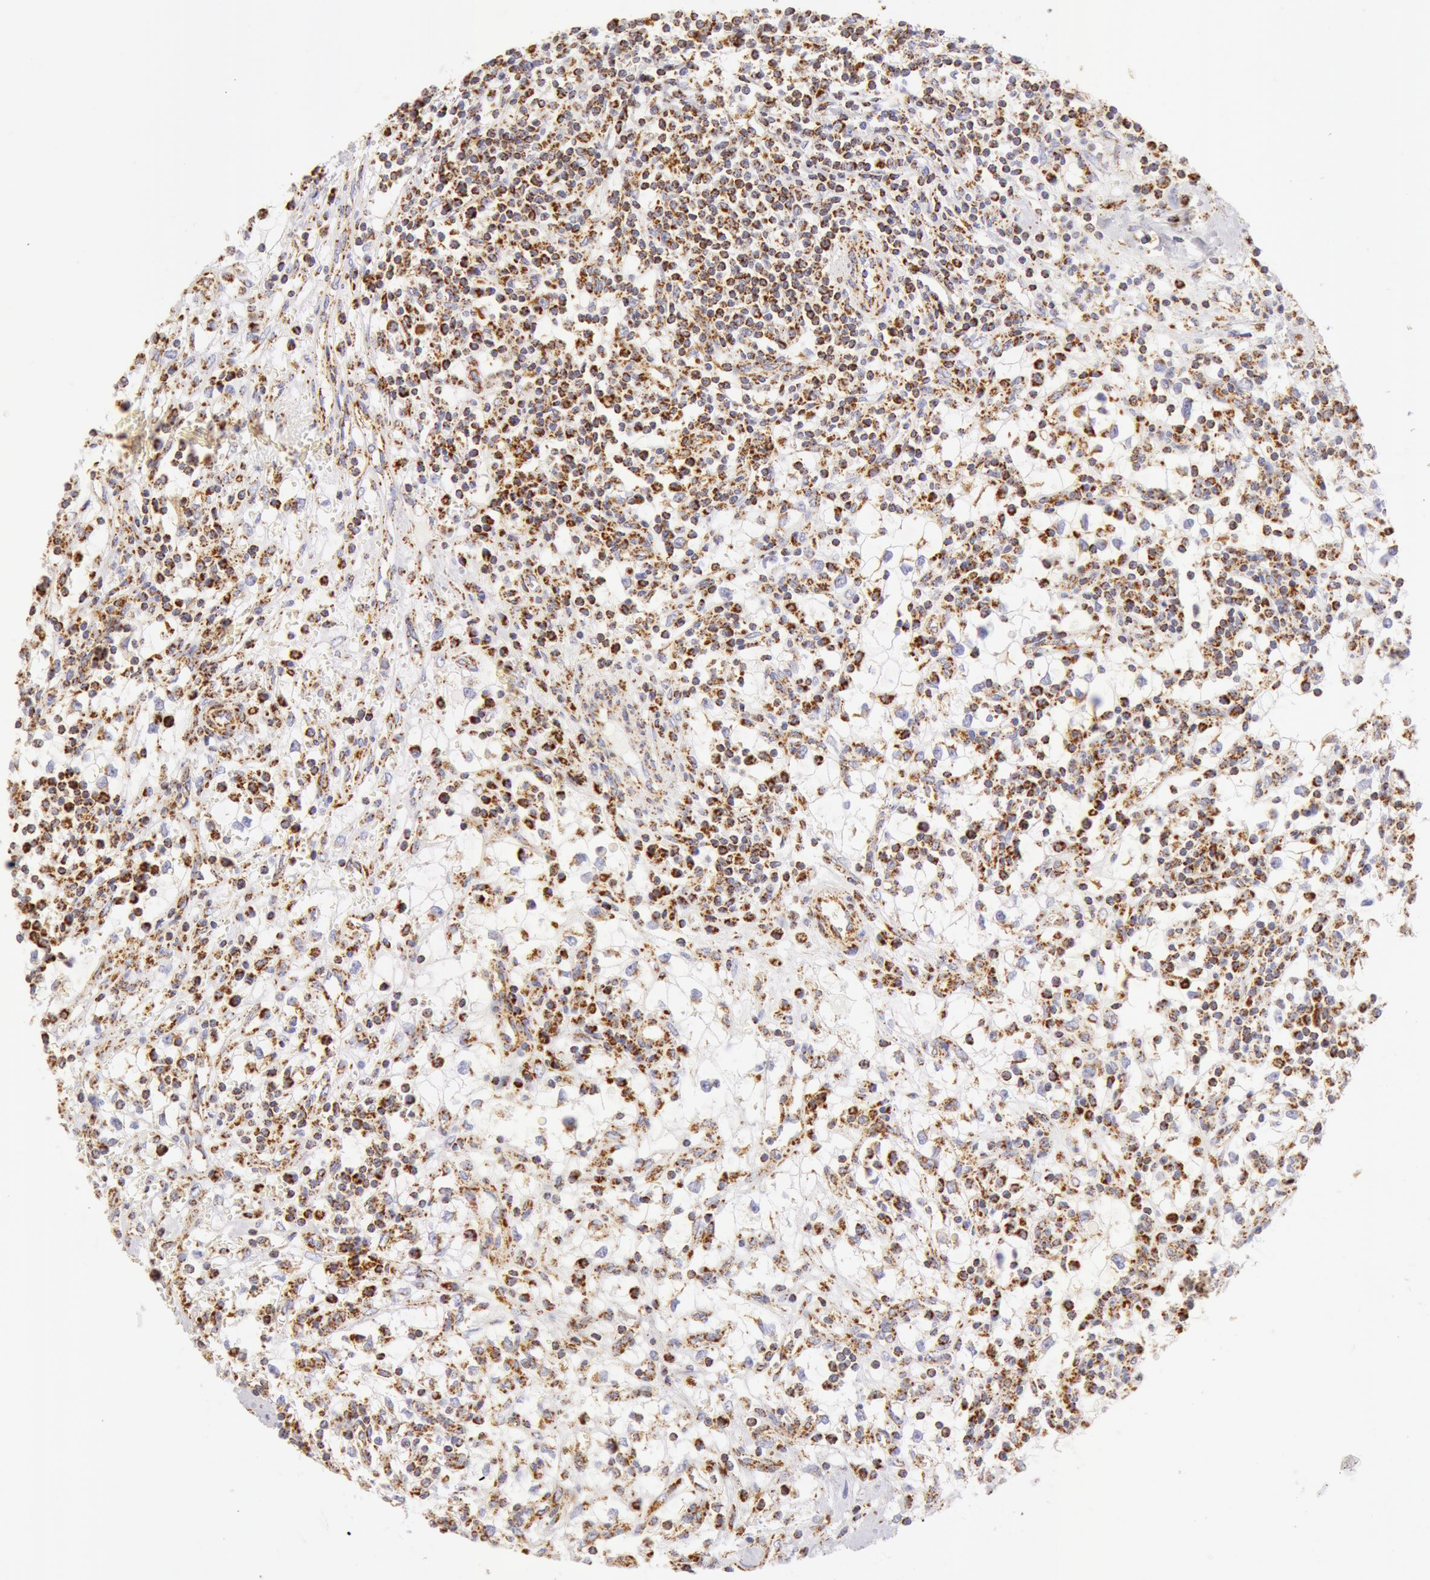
{"staining": {"intensity": "moderate", "quantity": "<25%", "location": "cytoplasmic/membranous"}, "tissue": "renal cancer", "cell_type": "Tumor cells", "image_type": "cancer", "snomed": [{"axis": "morphology", "description": "Adenocarcinoma, NOS"}, {"axis": "topography", "description": "Kidney"}], "caption": "Renal cancer (adenocarcinoma) stained with DAB IHC demonstrates low levels of moderate cytoplasmic/membranous expression in approximately <25% of tumor cells.", "gene": "ATP5F1B", "patient": {"sex": "male", "age": 82}}